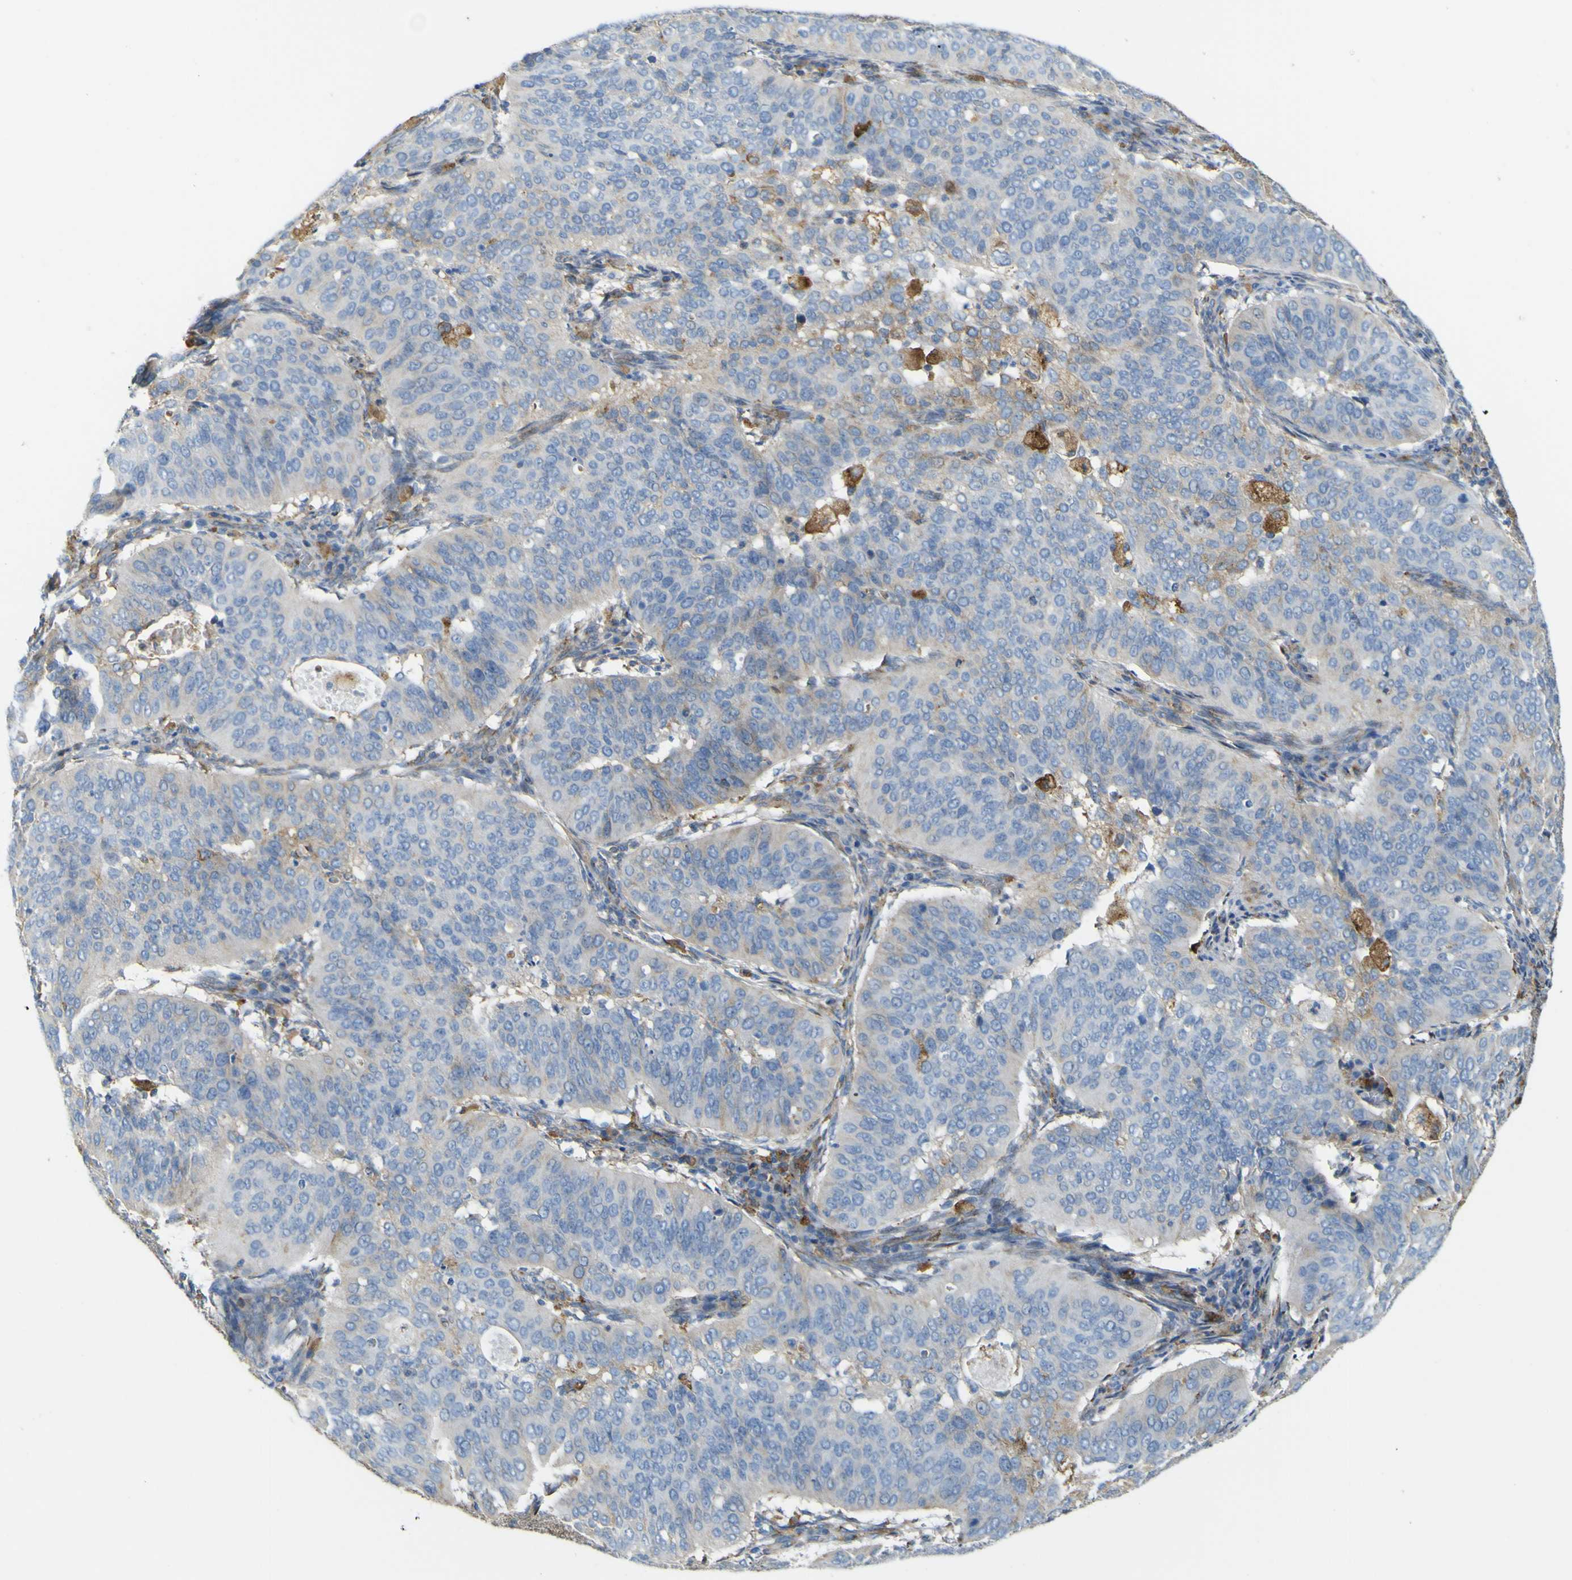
{"staining": {"intensity": "negative", "quantity": "none", "location": "none"}, "tissue": "cervical cancer", "cell_type": "Tumor cells", "image_type": "cancer", "snomed": [{"axis": "morphology", "description": "Normal tissue, NOS"}, {"axis": "morphology", "description": "Squamous cell carcinoma, NOS"}, {"axis": "topography", "description": "Cervix"}], "caption": "The image displays no staining of tumor cells in squamous cell carcinoma (cervical).", "gene": "IGF2R", "patient": {"sex": "female", "age": 39}}